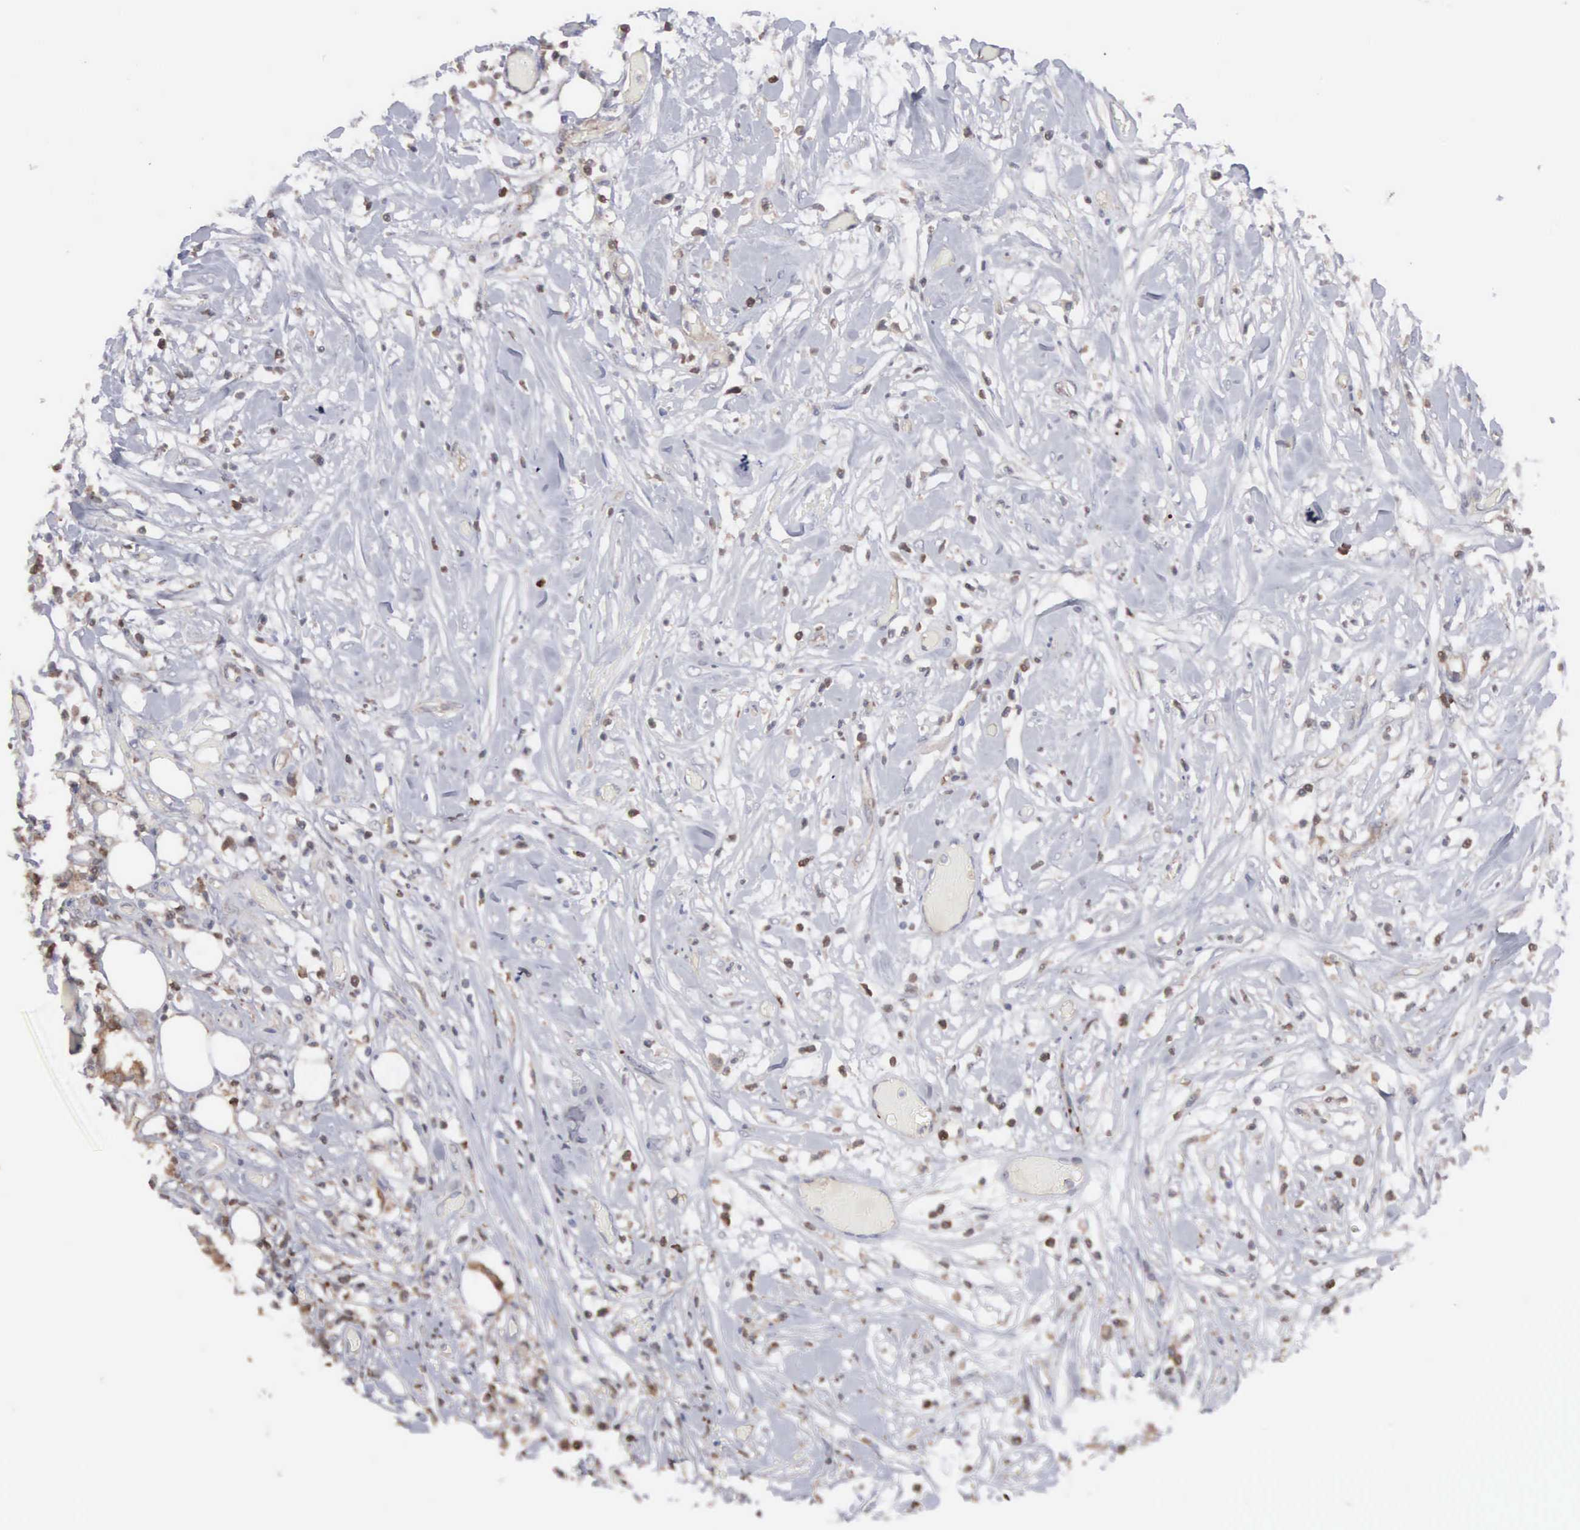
{"staining": {"intensity": "negative", "quantity": "none", "location": "none"}, "tissue": "lymphoma", "cell_type": "Tumor cells", "image_type": "cancer", "snomed": [{"axis": "morphology", "description": "Malignant lymphoma, non-Hodgkin's type, High grade"}, {"axis": "topography", "description": "Colon"}], "caption": "The immunohistochemistry (IHC) histopathology image has no significant positivity in tumor cells of malignant lymphoma, non-Hodgkin's type (high-grade) tissue.", "gene": "MTHFD1", "patient": {"sex": "male", "age": 82}}